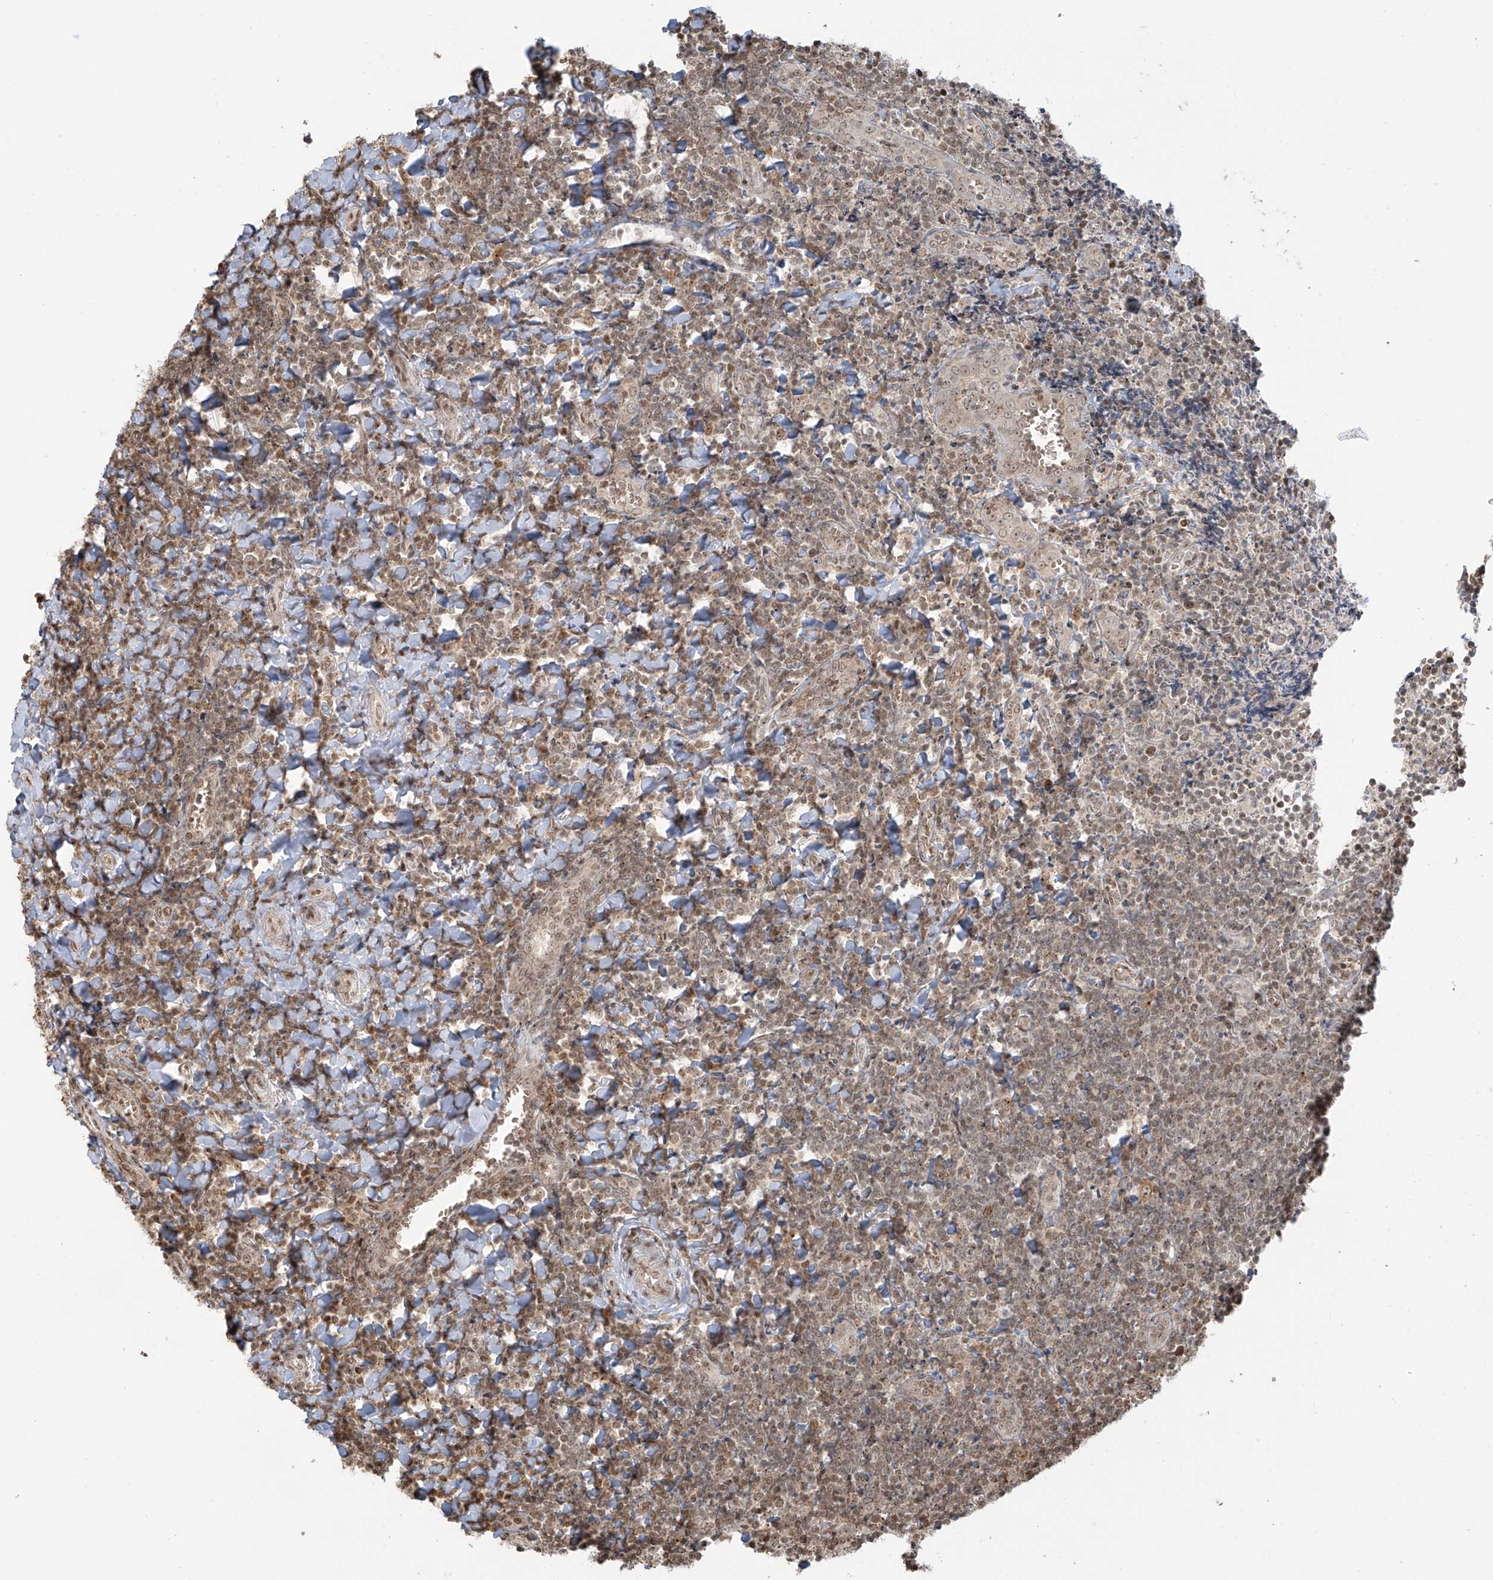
{"staining": {"intensity": "moderate", "quantity": ">75%", "location": "cytoplasmic/membranous,nuclear"}, "tissue": "tonsil", "cell_type": "Germinal center cells", "image_type": "normal", "snomed": [{"axis": "morphology", "description": "Normal tissue, NOS"}, {"axis": "topography", "description": "Tonsil"}], "caption": "Tonsil was stained to show a protein in brown. There is medium levels of moderate cytoplasmic/membranous,nuclear expression in approximately >75% of germinal center cells. The staining was performed using DAB to visualize the protein expression in brown, while the nuclei were stained in blue with hematoxylin (Magnification: 20x).", "gene": "VMP1", "patient": {"sex": "male", "age": 27}}